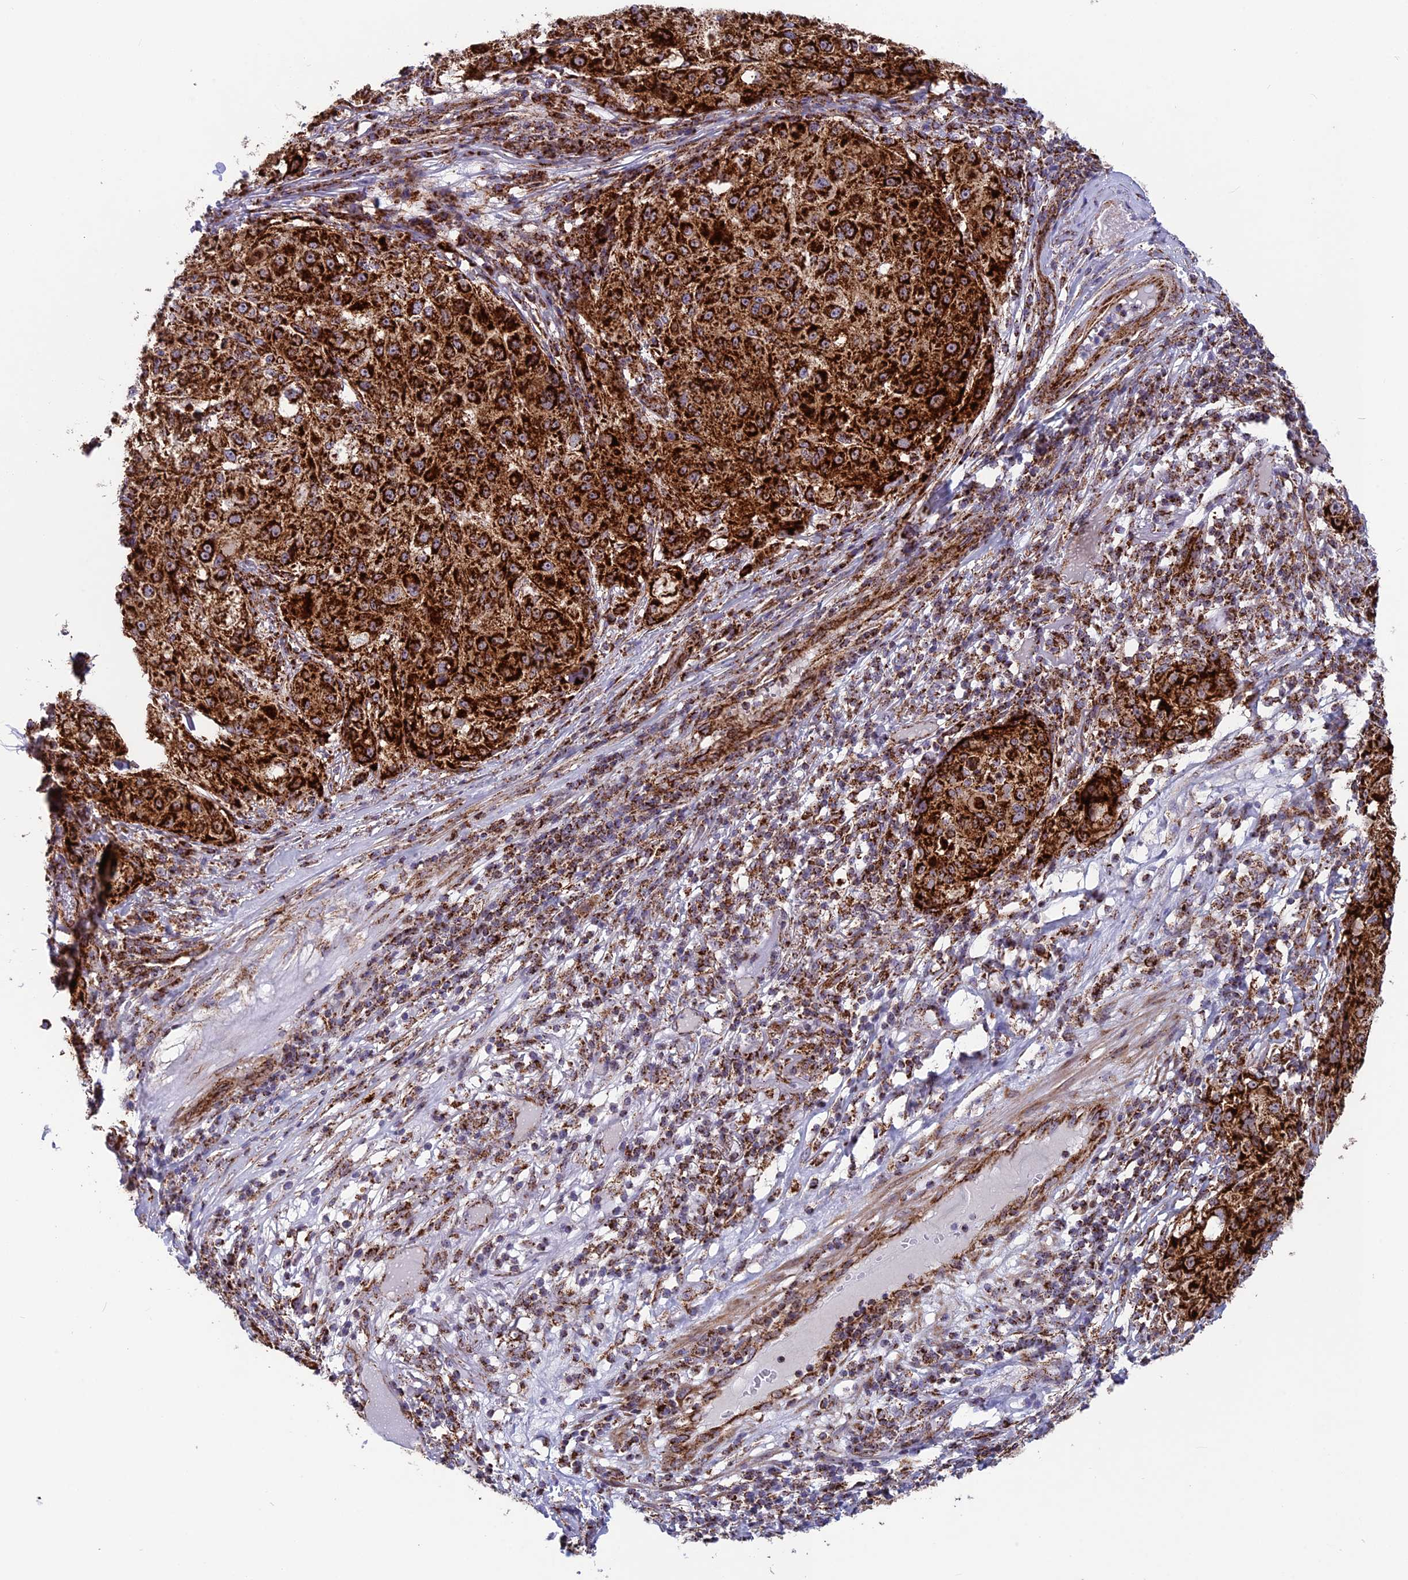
{"staining": {"intensity": "strong", "quantity": ">75%", "location": "cytoplasmic/membranous"}, "tissue": "melanoma", "cell_type": "Tumor cells", "image_type": "cancer", "snomed": [{"axis": "morphology", "description": "Necrosis, NOS"}, {"axis": "morphology", "description": "Malignant melanoma, NOS"}, {"axis": "topography", "description": "Skin"}], "caption": "Melanoma stained with a brown dye exhibits strong cytoplasmic/membranous positive positivity in approximately >75% of tumor cells.", "gene": "MRPS18B", "patient": {"sex": "female", "age": 87}}